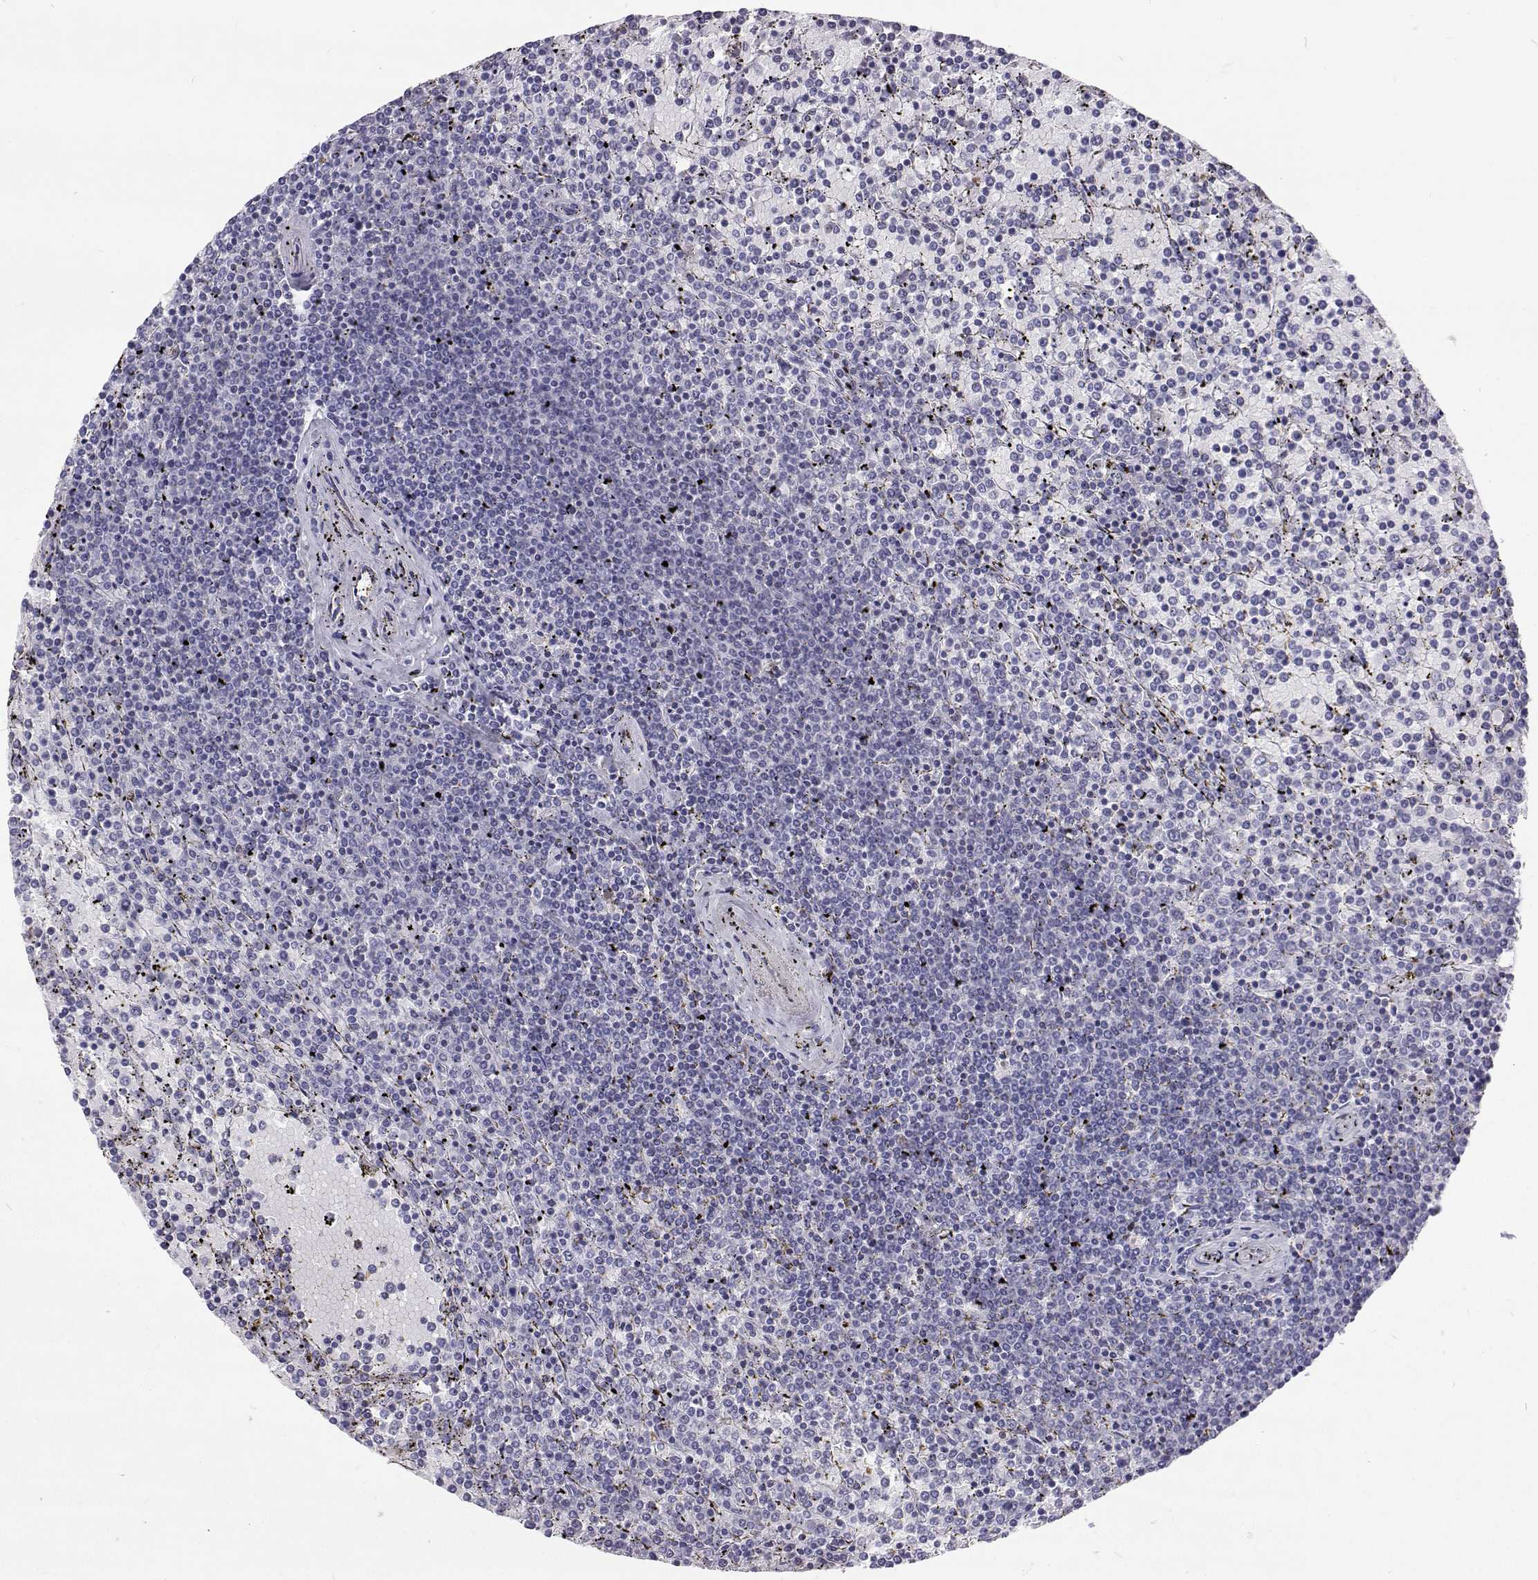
{"staining": {"intensity": "negative", "quantity": "none", "location": "none"}, "tissue": "lymphoma", "cell_type": "Tumor cells", "image_type": "cancer", "snomed": [{"axis": "morphology", "description": "Malignant lymphoma, non-Hodgkin's type, Low grade"}, {"axis": "topography", "description": "Spleen"}], "caption": "High magnification brightfield microscopy of lymphoma stained with DAB (brown) and counterstained with hematoxylin (blue): tumor cells show no significant positivity.", "gene": "GALM", "patient": {"sex": "female", "age": 77}}